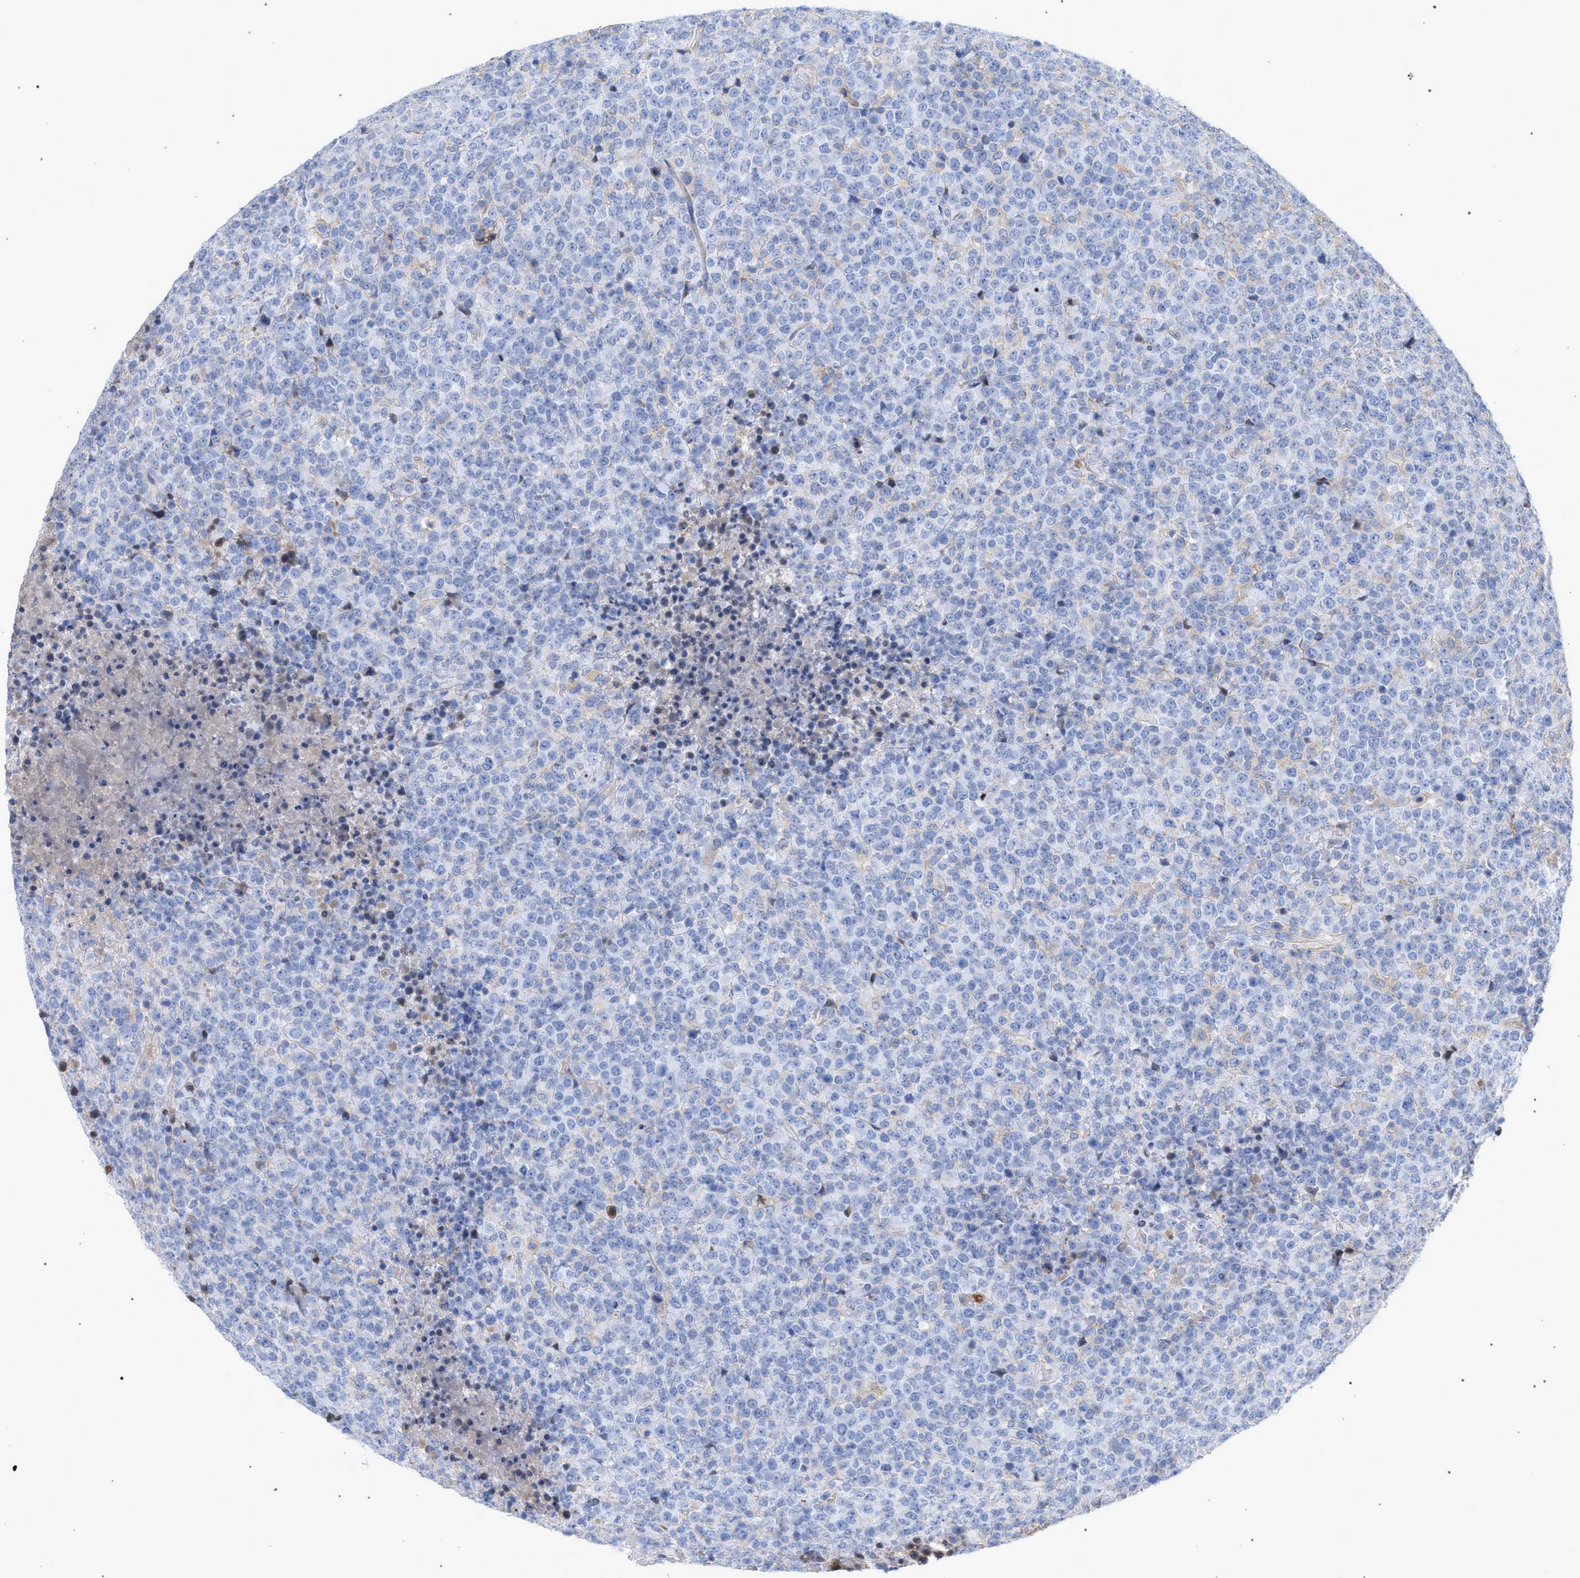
{"staining": {"intensity": "negative", "quantity": "none", "location": "none"}, "tissue": "lymphoma", "cell_type": "Tumor cells", "image_type": "cancer", "snomed": [{"axis": "morphology", "description": "Malignant lymphoma, non-Hodgkin's type, High grade"}, {"axis": "topography", "description": "Lymph node"}], "caption": "A micrograph of lymphoma stained for a protein exhibits no brown staining in tumor cells.", "gene": "ECI2", "patient": {"sex": "male", "age": 13}}